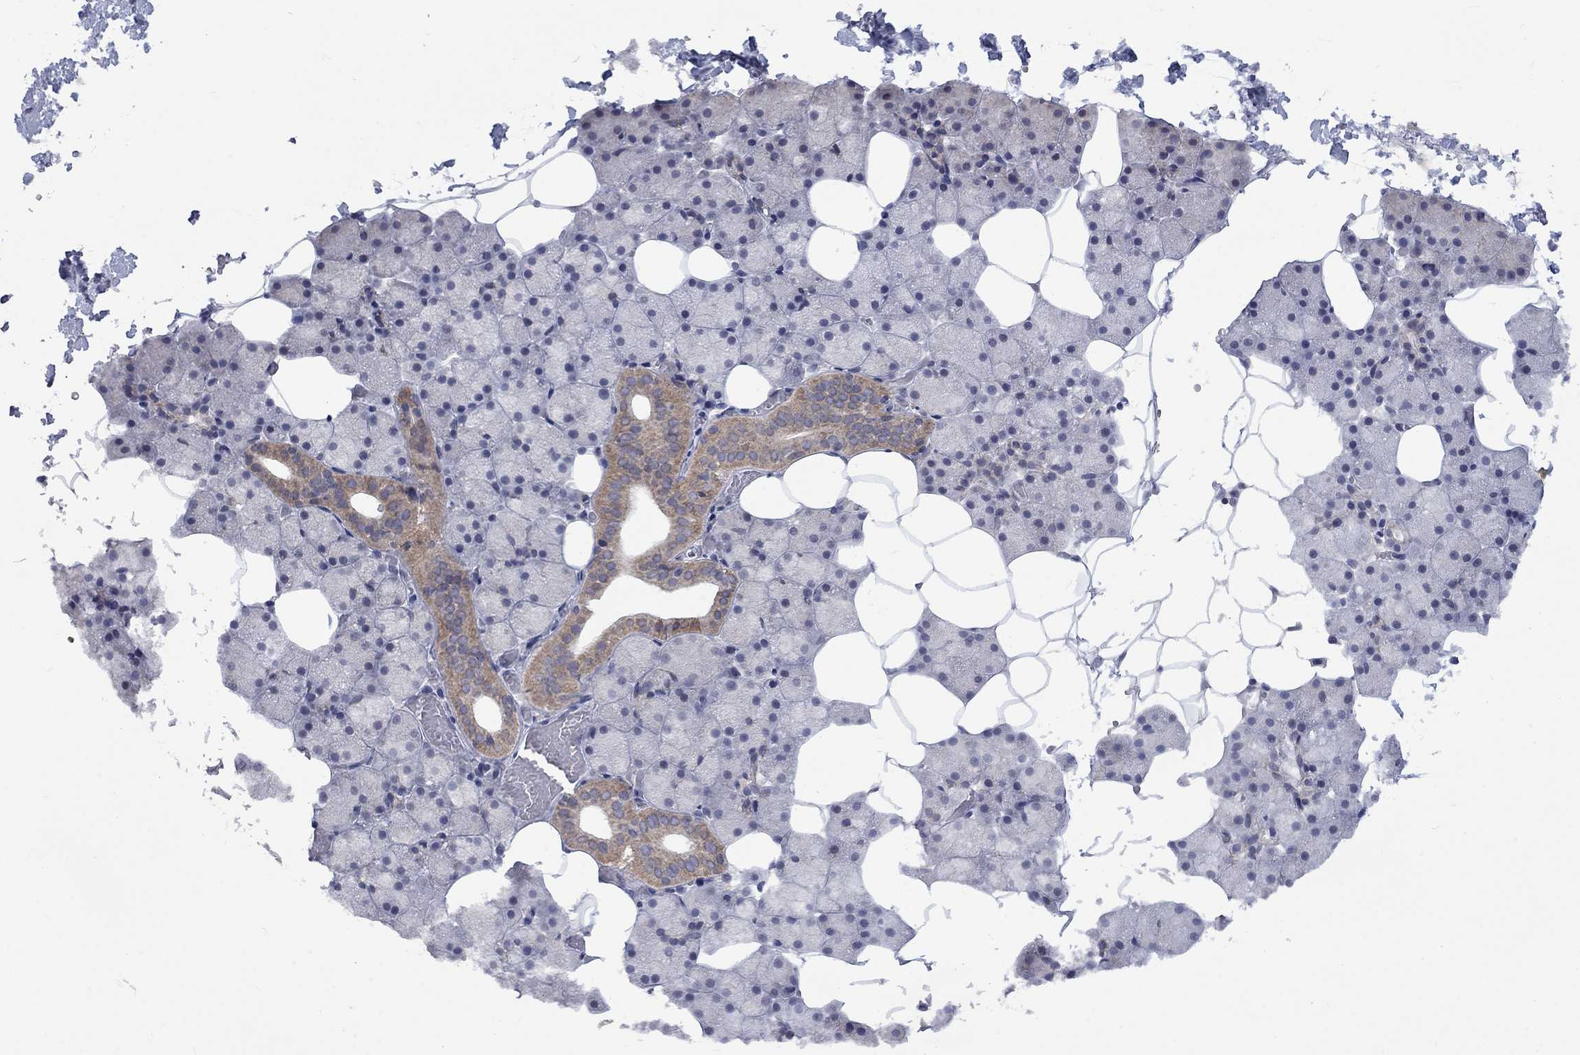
{"staining": {"intensity": "moderate", "quantity": "<25%", "location": "cytoplasmic/membranous"}, "tissue": "salivary gland", "cell_type": "Glandular cells", "image_type": "normal", "snomed": [{"axis": "morphology", "description": "Normal tissue, NOS"}, {"axis": "topography", "description": "Salivary gland"}], "caption": "The histopathology image displays staining of normal salivary gland, revealing moderate cytoplasmic/membranous protein staining (brown color) within glandular cells. (DAB IHC, brown staining for protein, blue staining for nuclei).", "gene": "KCNJ16", "patient": {"sex": "male", "age": 38}}